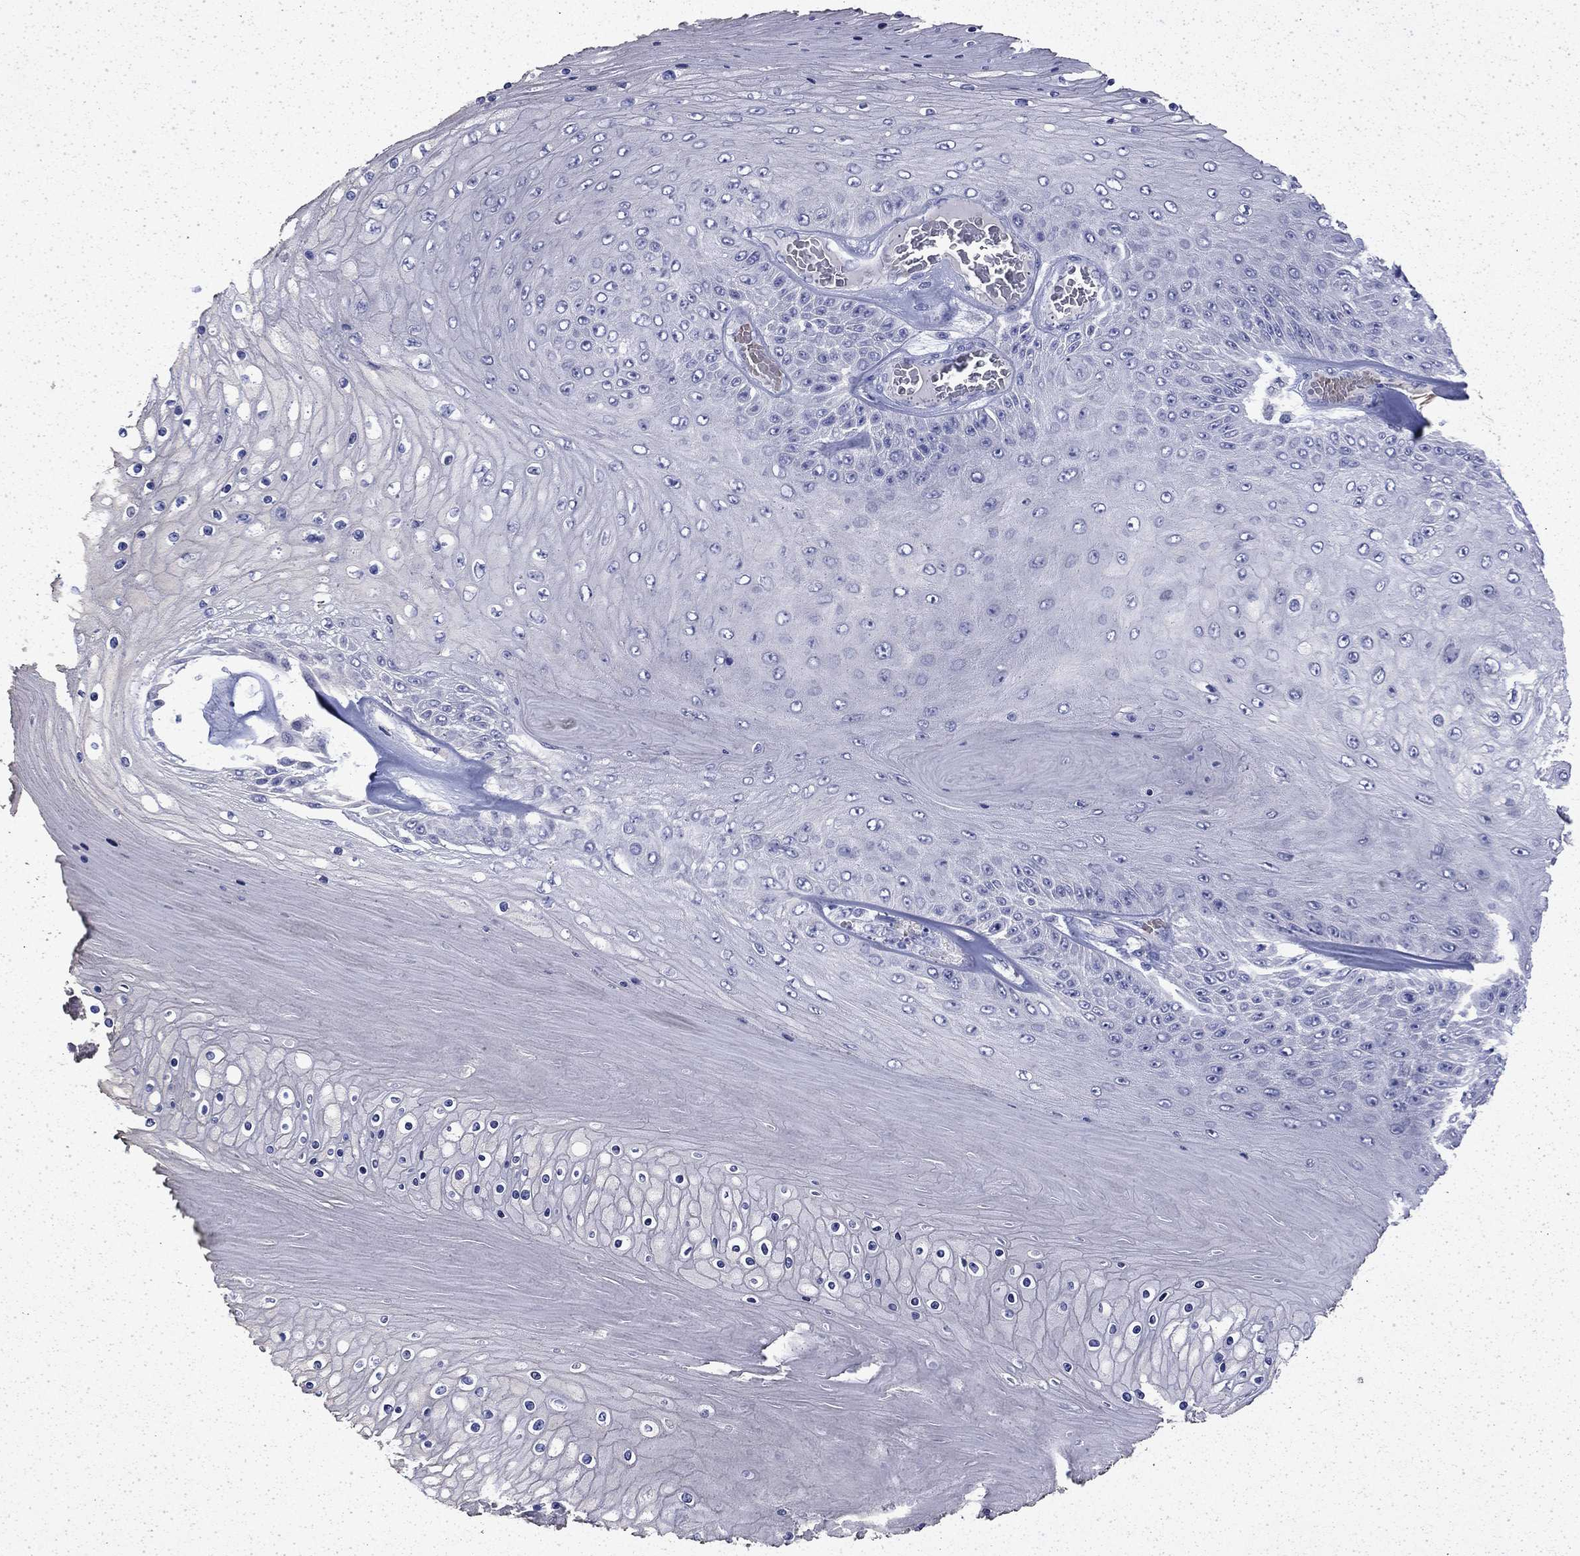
{"staining": {"intensity": "negative", "quantity": "none", "location": "none"}, "tissue": "skin cancer", "cell_type": "Tumor cells", "image_type": "cancer", "snomed": [{"axis": "morphology", "description": "Squamous cell carcinoma, NOS"}, {"axis": "topography", "description": "Skin"}], "caption": "The immunohistochemistry photomicrograph has no significant staining in tumor cells of squamous cell carcinoma (skin) tissue.", "gene": "ENPP6", "patient": {"sex": "male", "age": 62}}